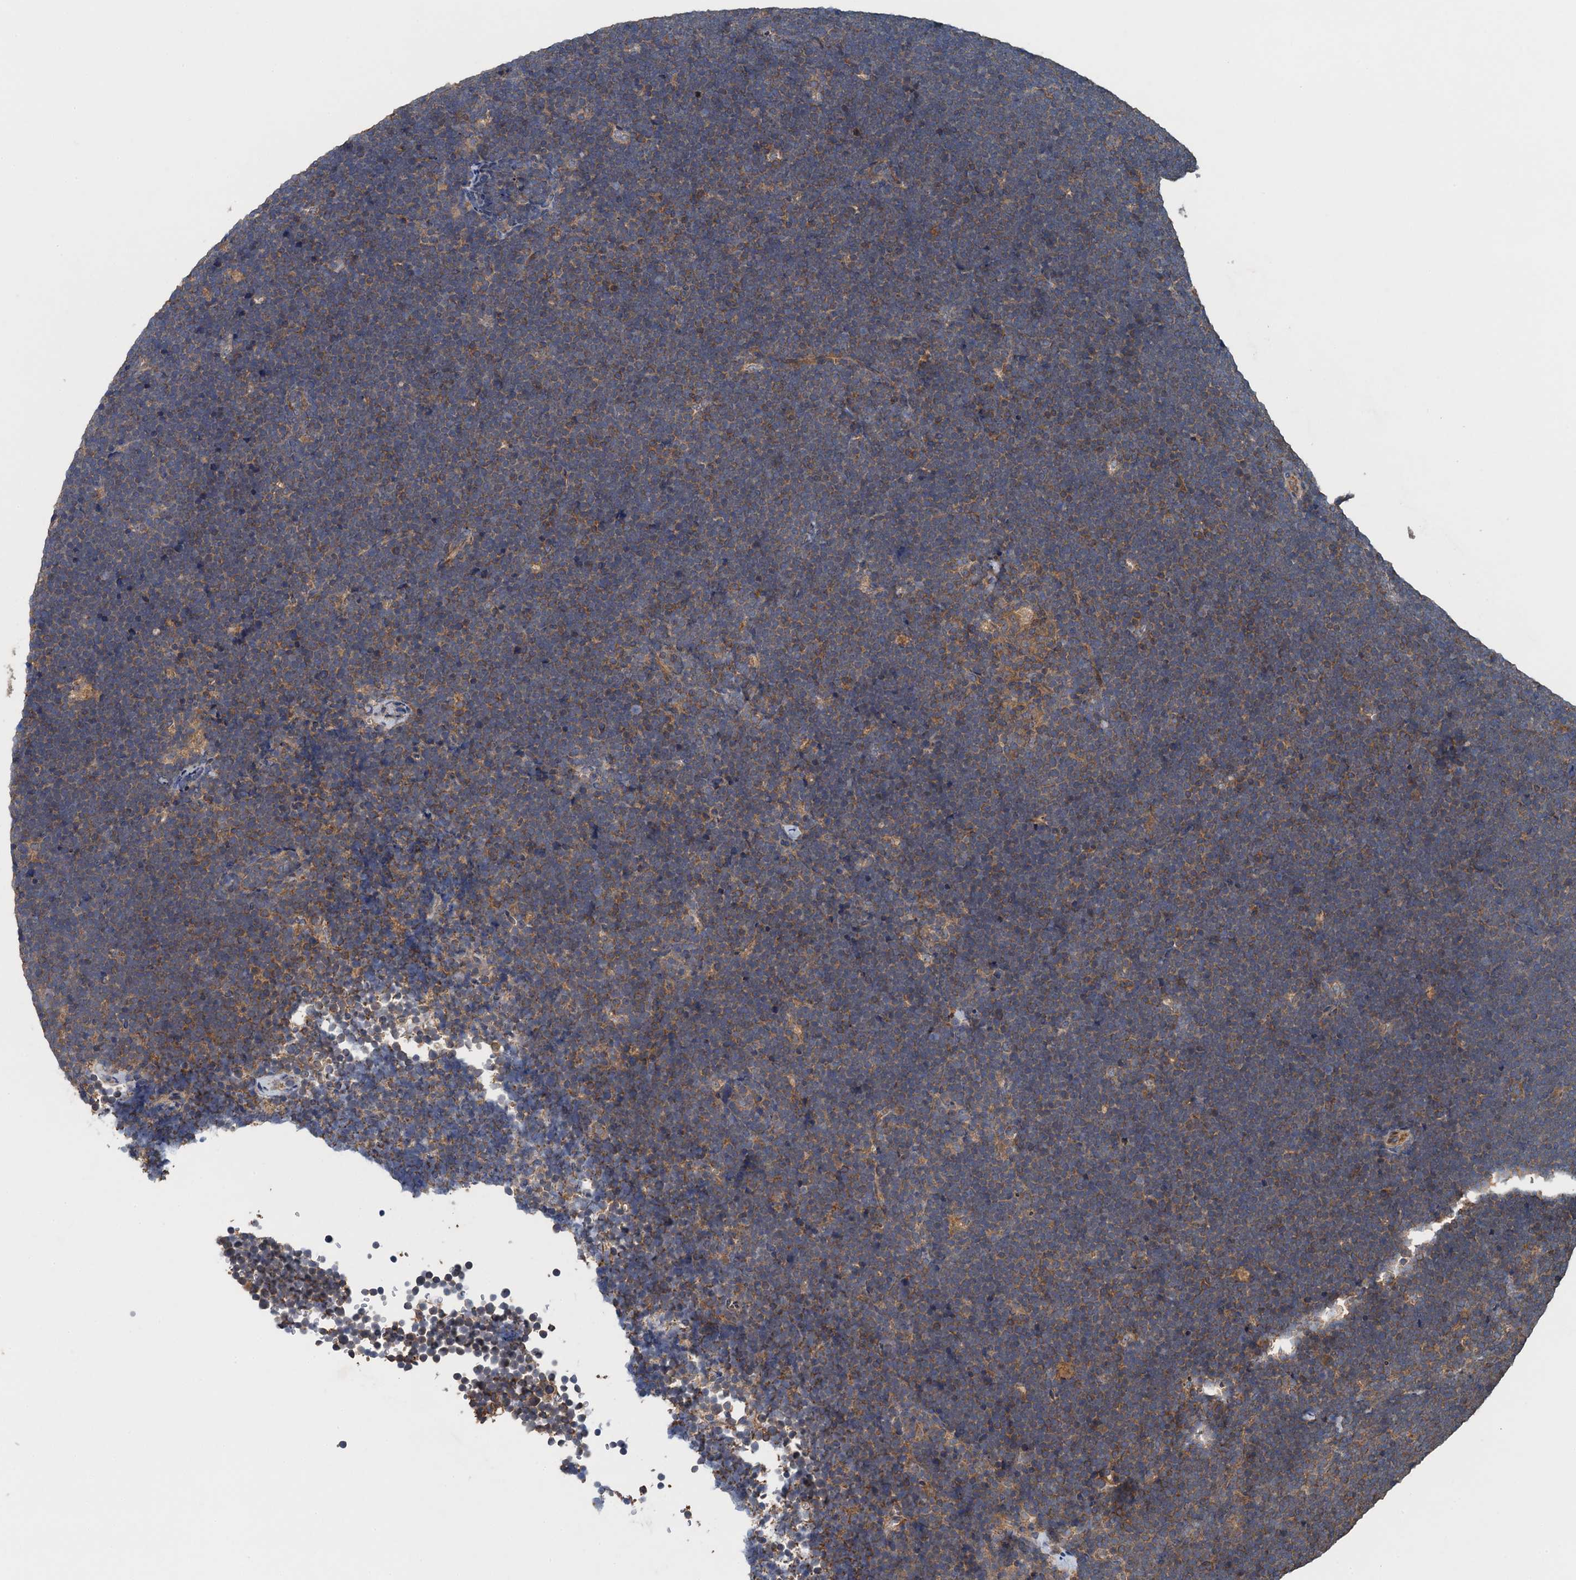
{"staining": {"intensity": "weak", "quantity": "25%-75%", "location": "cytoplasmic/membranous"}, "tissue": "lymphoma", "cell_type": "Tumor cells", "image_type": "cancer", "snomed": [{"axis": "morphology", "description": "Malignant lymphoma, non-Hodgkin's type, High grade"}, {"axis": "topography", "description": "Lymph node"}], "caption": "Brown immunohistochemical staining in human high-grade malignant lymphoma, non-Hodgkin's type exhibits weak cytoplasmic/membranous positivity in about 25%-75% of tumor cells.", "gene": "BORCS5", "patient": {"sex": "male", "age": 13}}